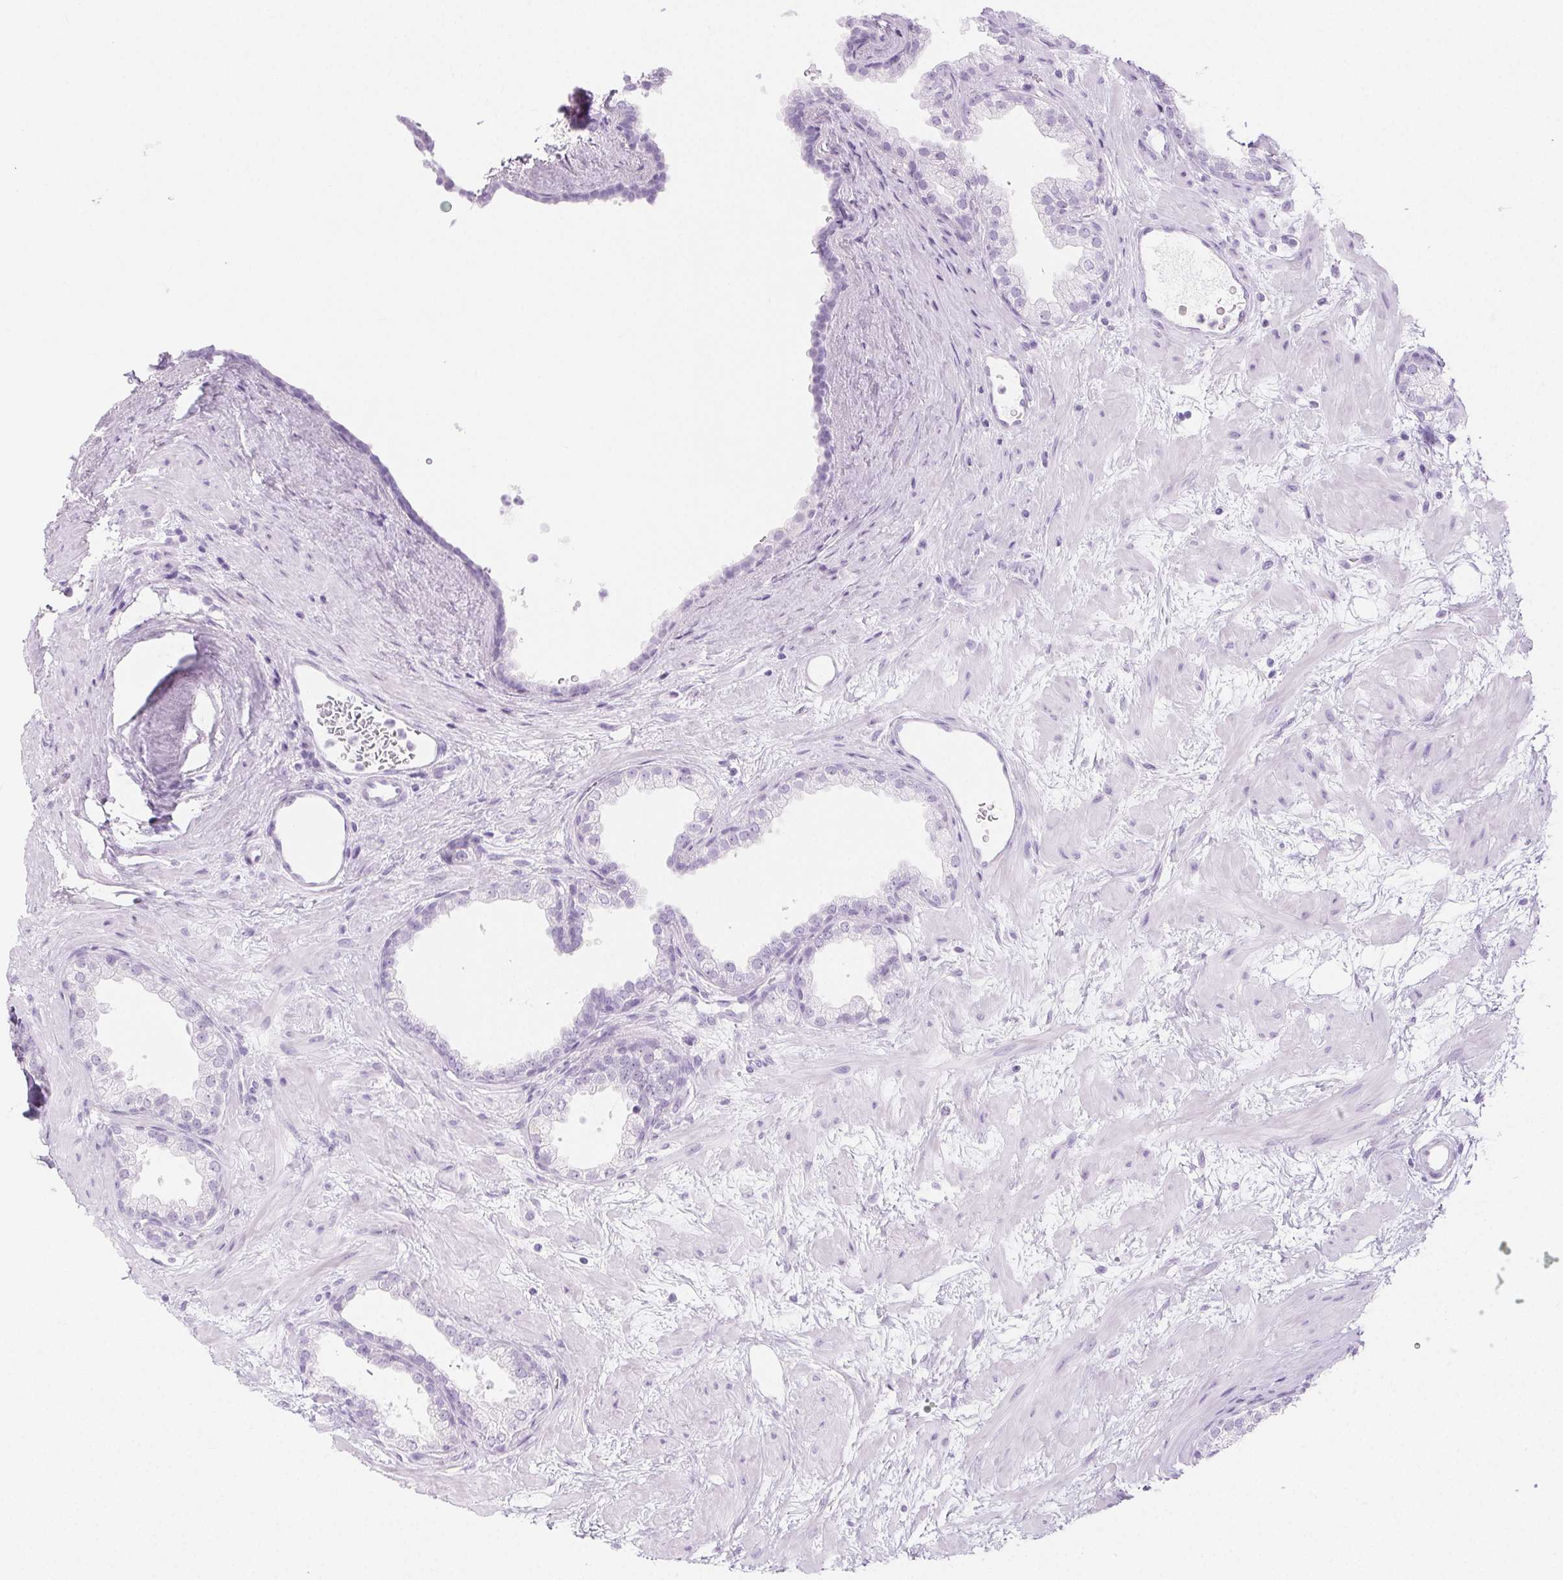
{"staining": {"intensity": "negative", "quantity": "none", "location": "none"}, "tissue": "prostate", "cell_type": "Glandular cells", "image_type": "normal", "snomed": [{"axis": "morphology", "description": "Normal tissue, NOS"}, {"axis": "topography", "description": "Prostate"}], "caption": "This is an immunohistochemistry (IHC) micrograph of normal prostate. There is no expression in glandular cells.", "gene": "SPRR3", "patient": {"sex": "male", "age": 37}}